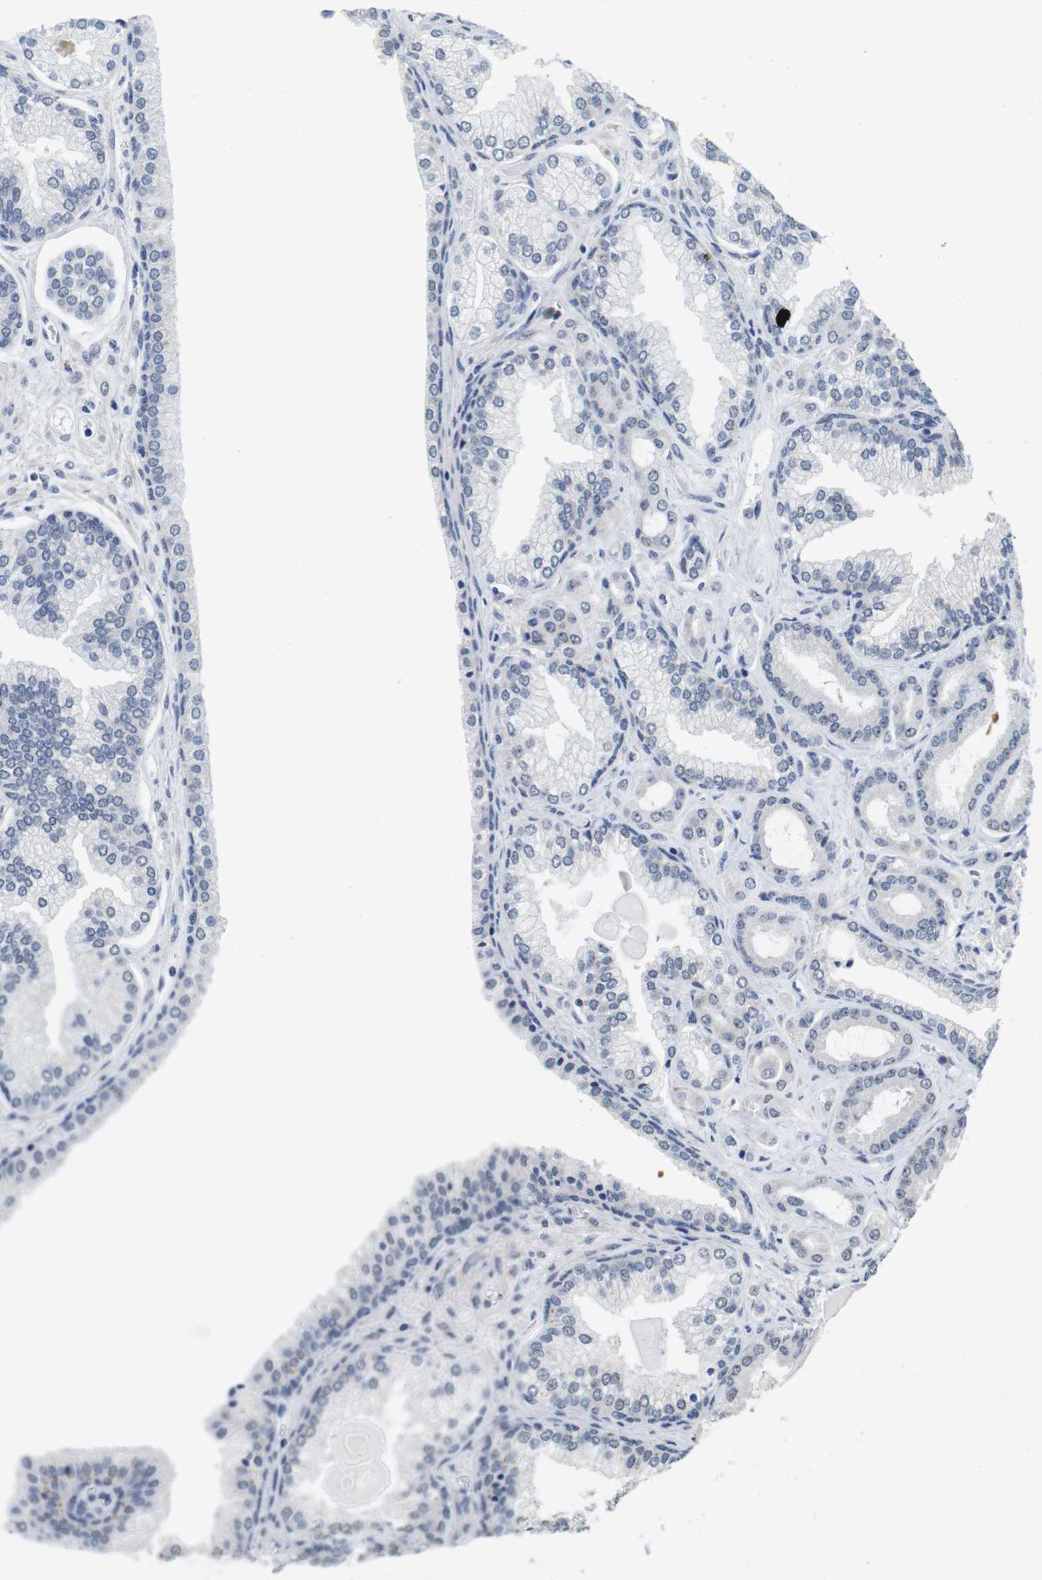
{"staining": {"intensity": "moderate", "quantity": "<25%", "location": "nuclear"}, "tissue": "prostate cancer", "cell_type": "Tumor cells", "image_type": "cancer", "snomed": [{"axis": "morphology", "description": "Adenocarcinoma, Low grade"}, {"axis": "topography", "description": "Prostate"}], "caption": "Immunohistochemistry (DAB) staining of low-grade adenocarcinoma (prostate) displays moderate nuclear protein positivity in about <25% of tumor cells. (DAB IHC with brightfield microscopy, high magnification).", "gene": "SKP2", "patient": {"sex": "male", "age": 59}}